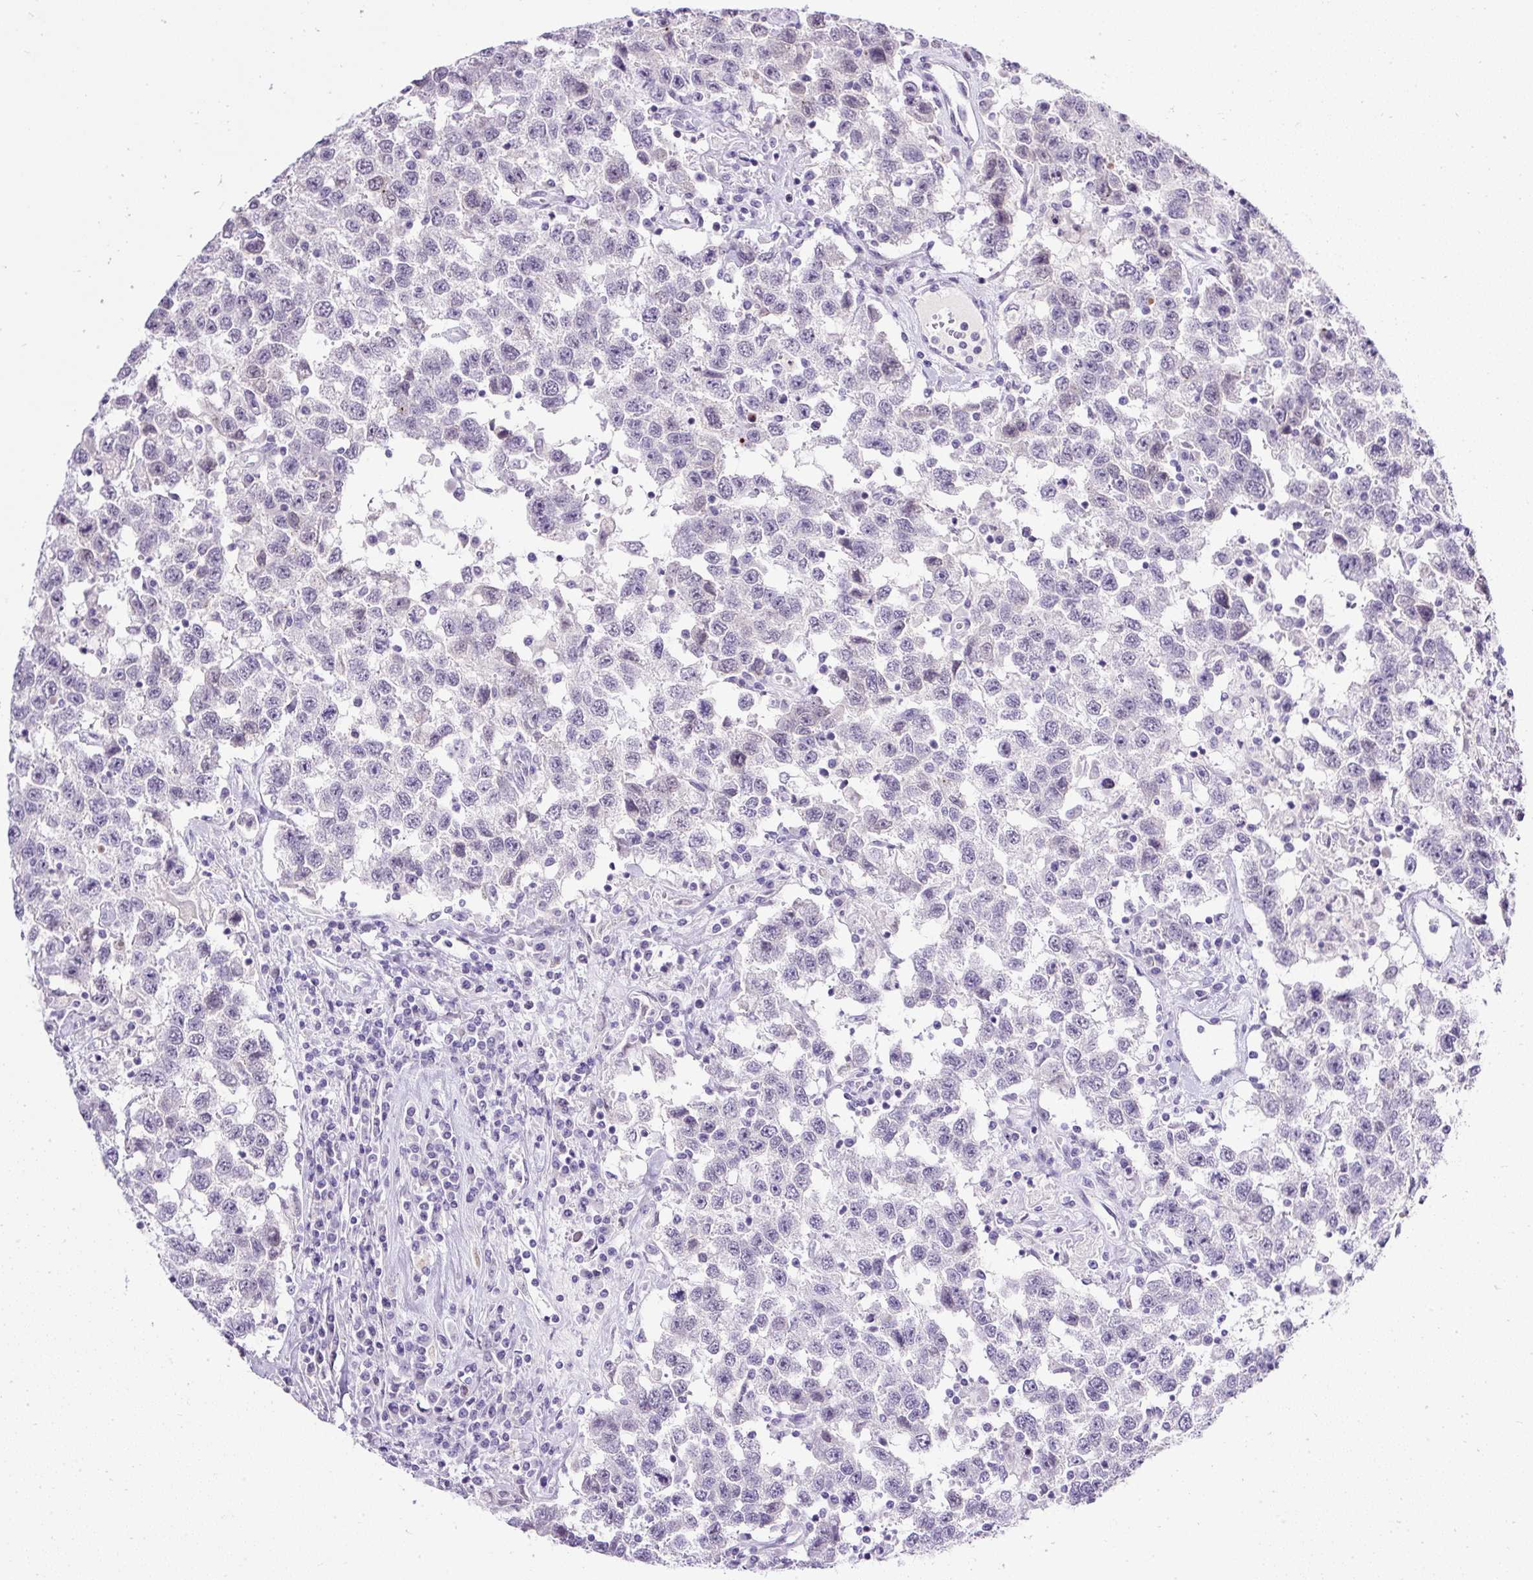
{"staining": {"intensity": "weak", "quantity": "<25%", "location": "nuclear"}, "tissue": "testis cancer", "cell_type": "Tumor cells", "image_type": "cancer", "snomed": [{"axis": "morphology", "description": "Seminoma, NOS"}, {"axis": "topography", "description": "Testis"}], "caption": "IHC image of human testis seminoma stained for a protein (brown), which exhibits no expression in tumor cells. (Brightfield microscopy of DAB immunohistochemistry at high magnification).", "gene": "WNT10B", "patient": {"sex": "male", "age": 41}}